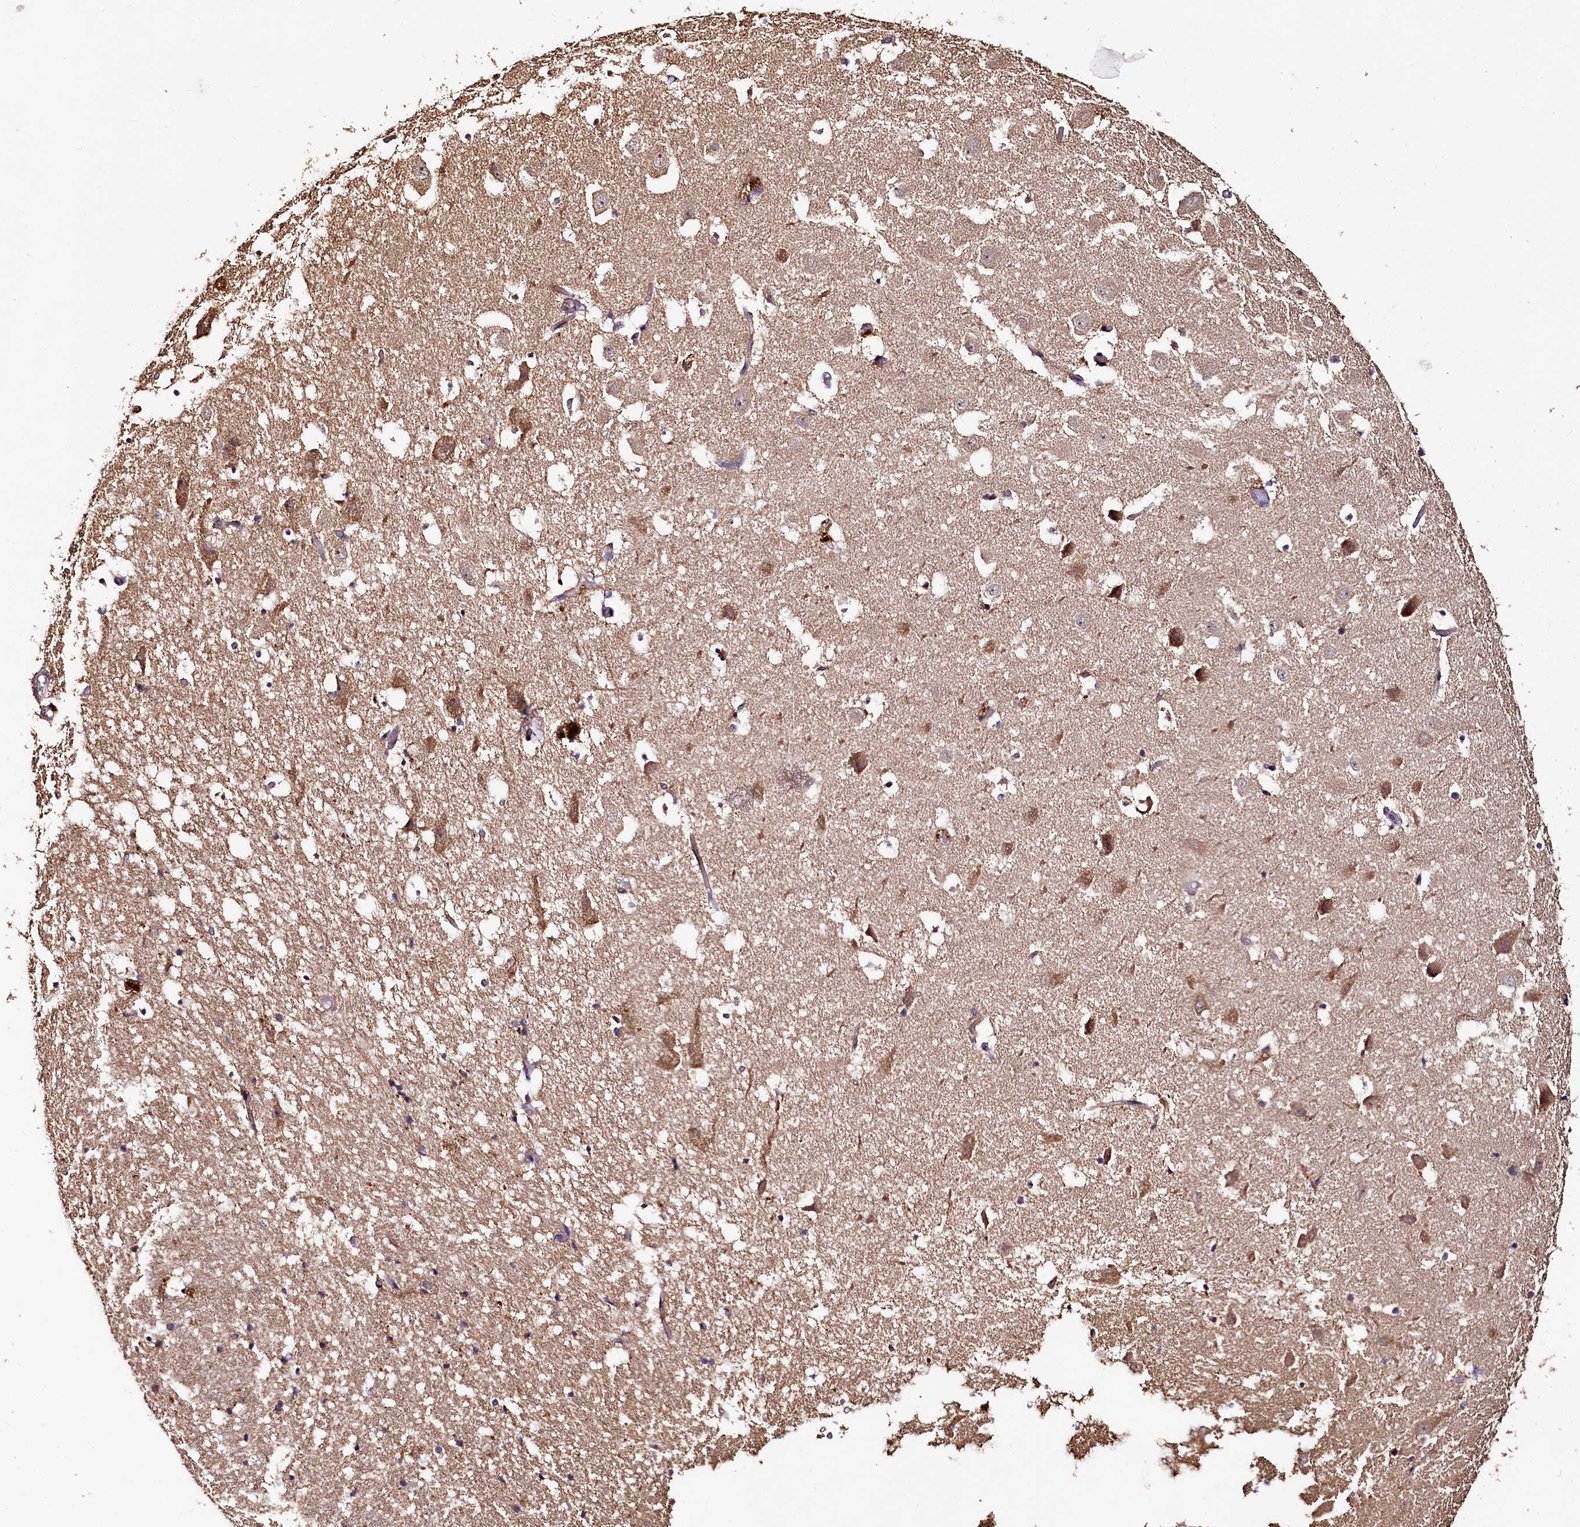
{"staining": {"intensity": "negative", "quantity": "none", "location": "none"}, "tissue": "hippocampus", "cell_type": "Glial cells", "image_type": "normal", "snomed": [{"axis": "morphology", "description": "Normal tissue, NOS"}, {"axis": "topography", "description": "Hippocampus"}], "caption": "Human hippocampus stained for a protein using immunohistochemistry (IHC) exhibits no positivity in glial cells.", "gene": "SPRYD3", "patient": {"sex": "female", "age": 52}}